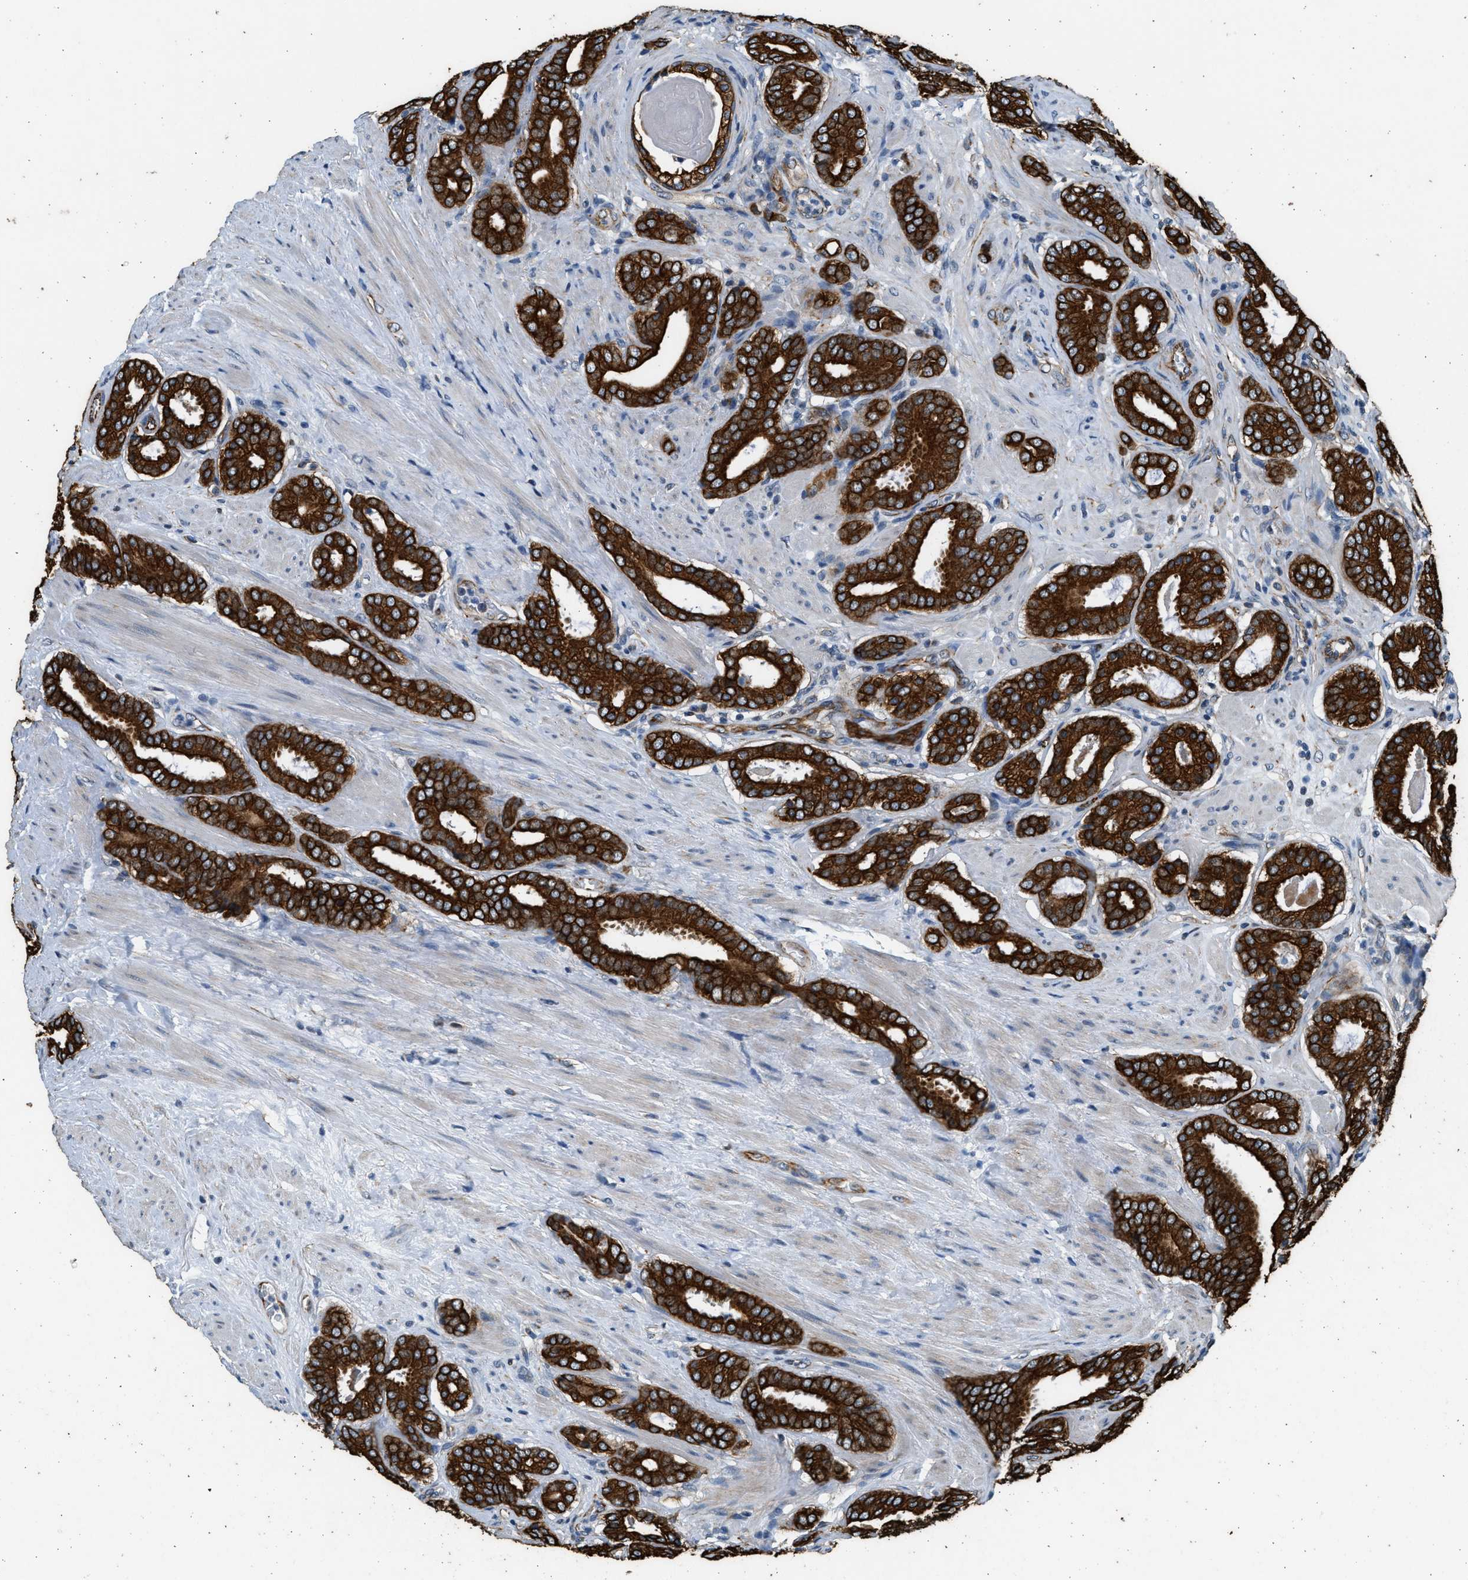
{"staining": {"intensity": "strong", "quantity": ">75%", "location": "cytoplasmic/membranous"}, "tissue": "prostate cancer", "cell_type": "Tumor cells", "image_type": "cancer", "snomed": [{"axis": "morphology", "description": "Adenocarcinoma, Low grade"}, {"axis": "topography", "description": "Prostate"}], "caption": "Immunohistochemical staining of human prostate cancer displays strong cytoplasmic/membranous protein expression in approximately >75% of tumor cells. Nuclei are stained in blue.", "gene": "PCLO", "patient": {"sex": "male", "age": 69}}